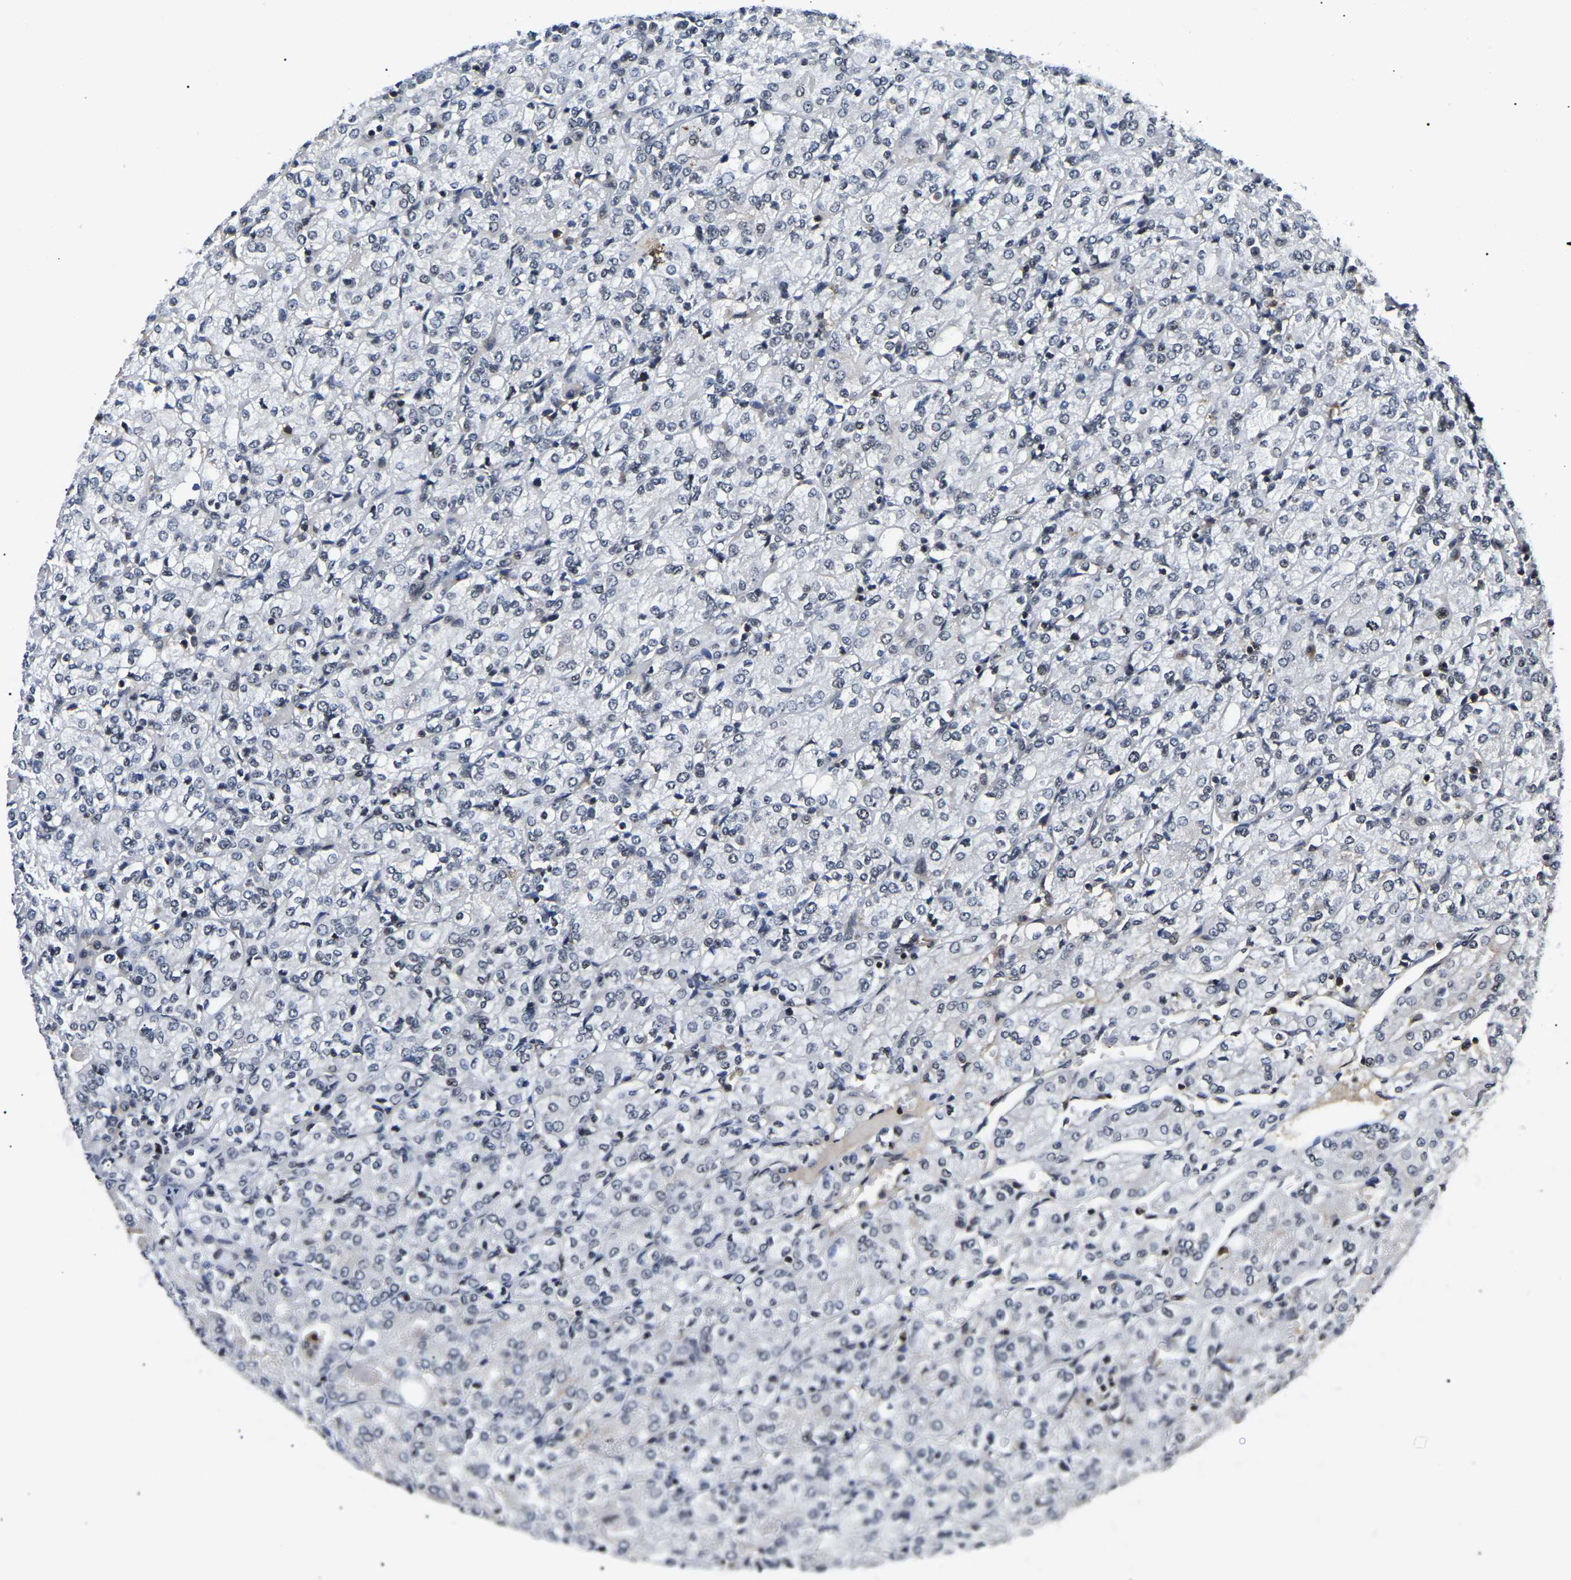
{"staining": {"intensity": "negative", "quantity": "none", "location": "none"}, "tissue": "renal cancer", "cell_type": "Tumor cells", "image_type": "cancer", "snomed": [{"axis": "morphology", "description": "Adenocarcinoma, NOS"}, {"axis": "topography", "description": "Kidney"}], "caption": "This image is of adenocarcinoma (renal) stained with IHC to label a protein in brown with the nuclei are counter-stained blue. There is no expression in tumor cells.", "gene": "RBM28", "patient": {"sex": "male", "age": 77}}